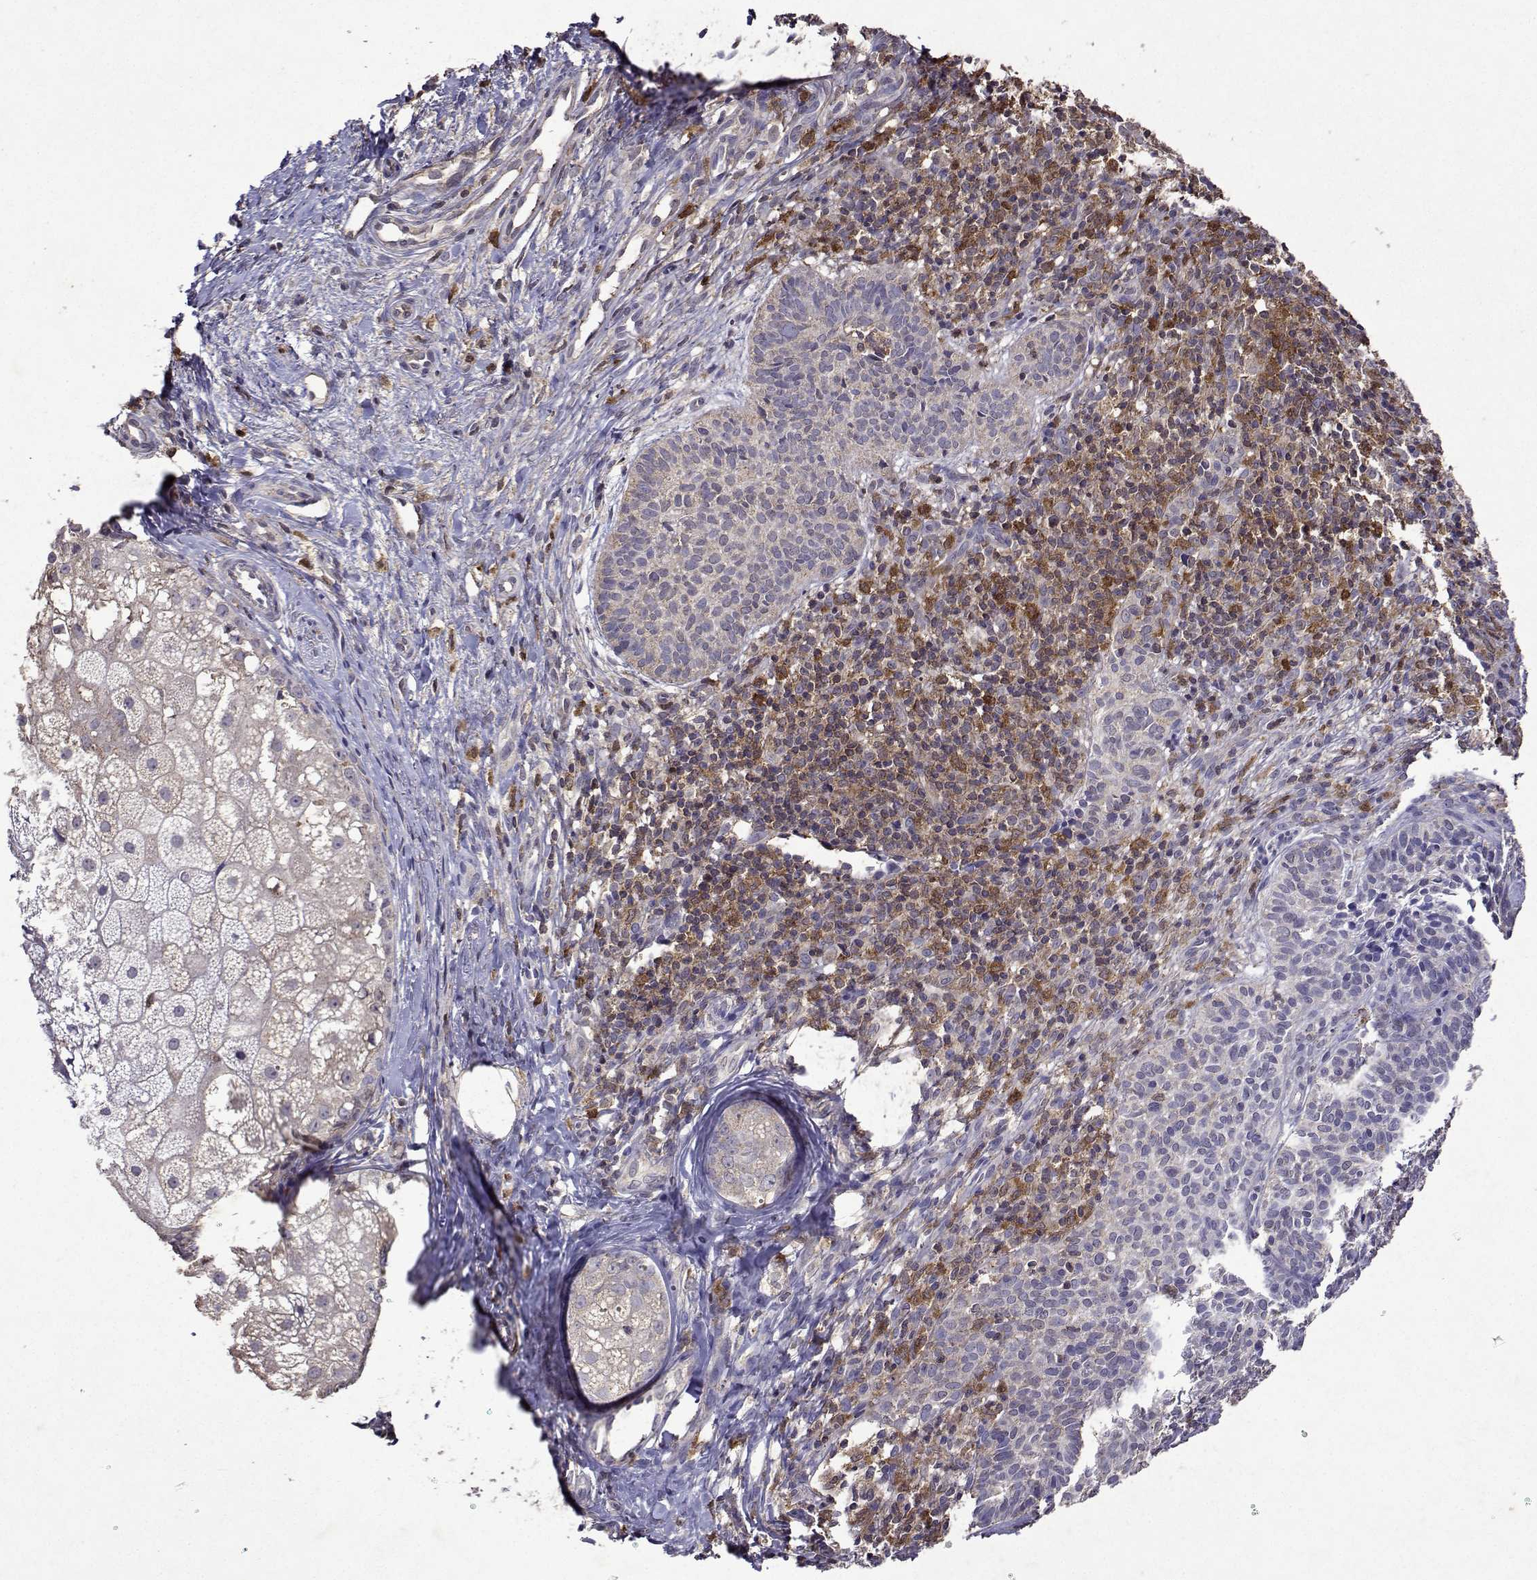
{"staining": {"intensity": "negative", "quantity": "none", "location": "none"}, "tissue": "skin cancer", "cell_type": "Tumor cells", "image_type": "cancer", "snomed": [{"axis": "morphology", "description": "Basal cell carcinoma"}, {"axis": "topography", "description": "Skin"}], "caption": "Immunohistochemical staining of basal cell carcinoma (skin) shows no significant positivity in tumor cells. (DAB (3,3'-diaminobenzidine) IHC visualized using brightfield microscopy, high magnification).", "gene": "APAF1", "patient": {"sex": "male", "age": 57}}